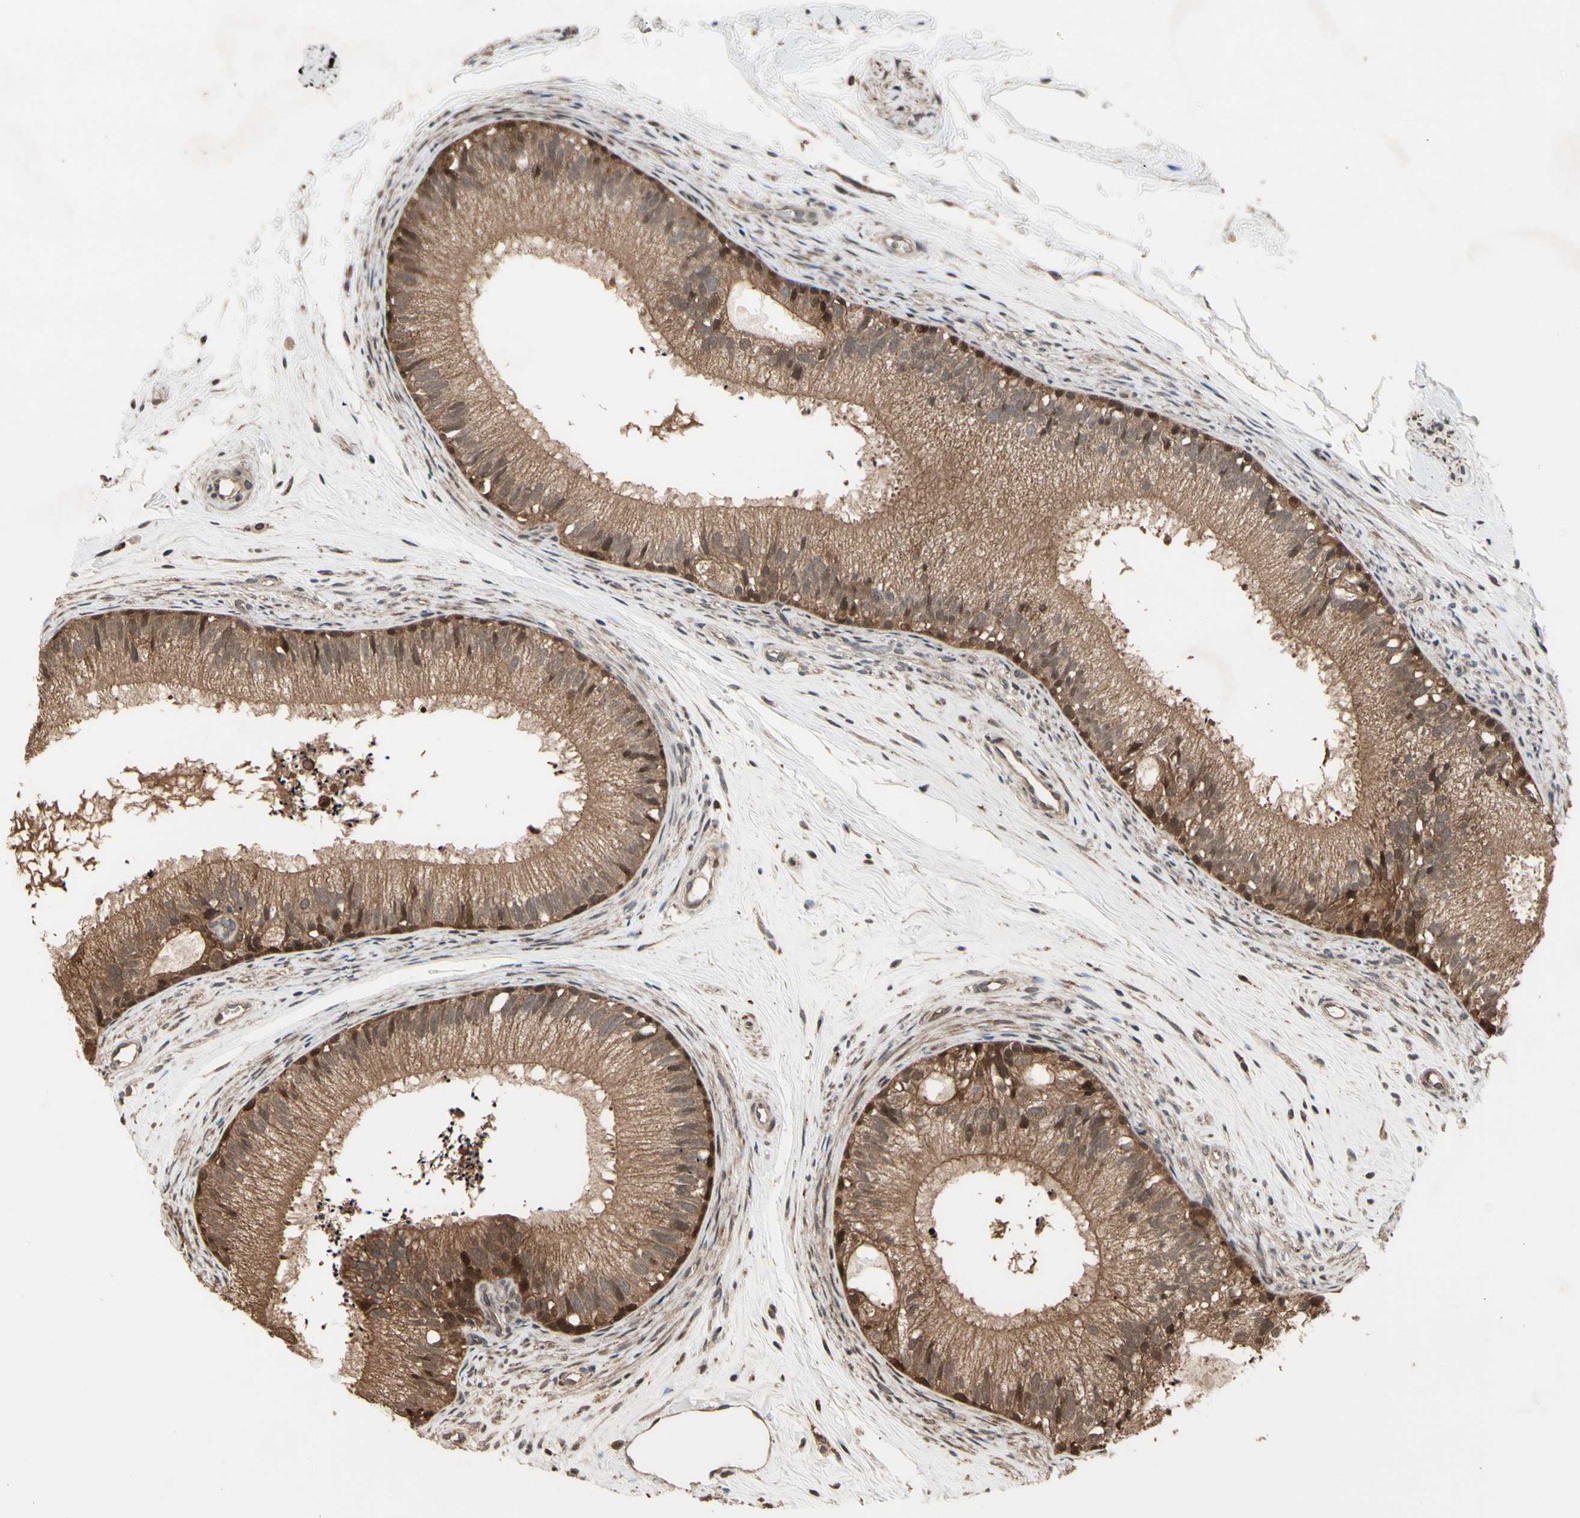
{"staining": {"intensity": "moderate", "quantity": "25%-75%", "location": "cytoplasmic/membranous,nuclear"}, "tissue": "epididymis", "cell_type": "Glandular cells", "image_type": "normal", "snomed": [{"axis": "morphology", "description": "Normal tissue, NOS"}, {"axis": "topography", "description": "Epididymis"}], "caption": "Human epididymis stained for a protein (brown) demonstrates moderate cytoplasmic/membranous,nuclear positive staining in about 25%-75% of glandular cells.", "gene": "CSF1R", "patient": {"sex": "male", "age": 56}}